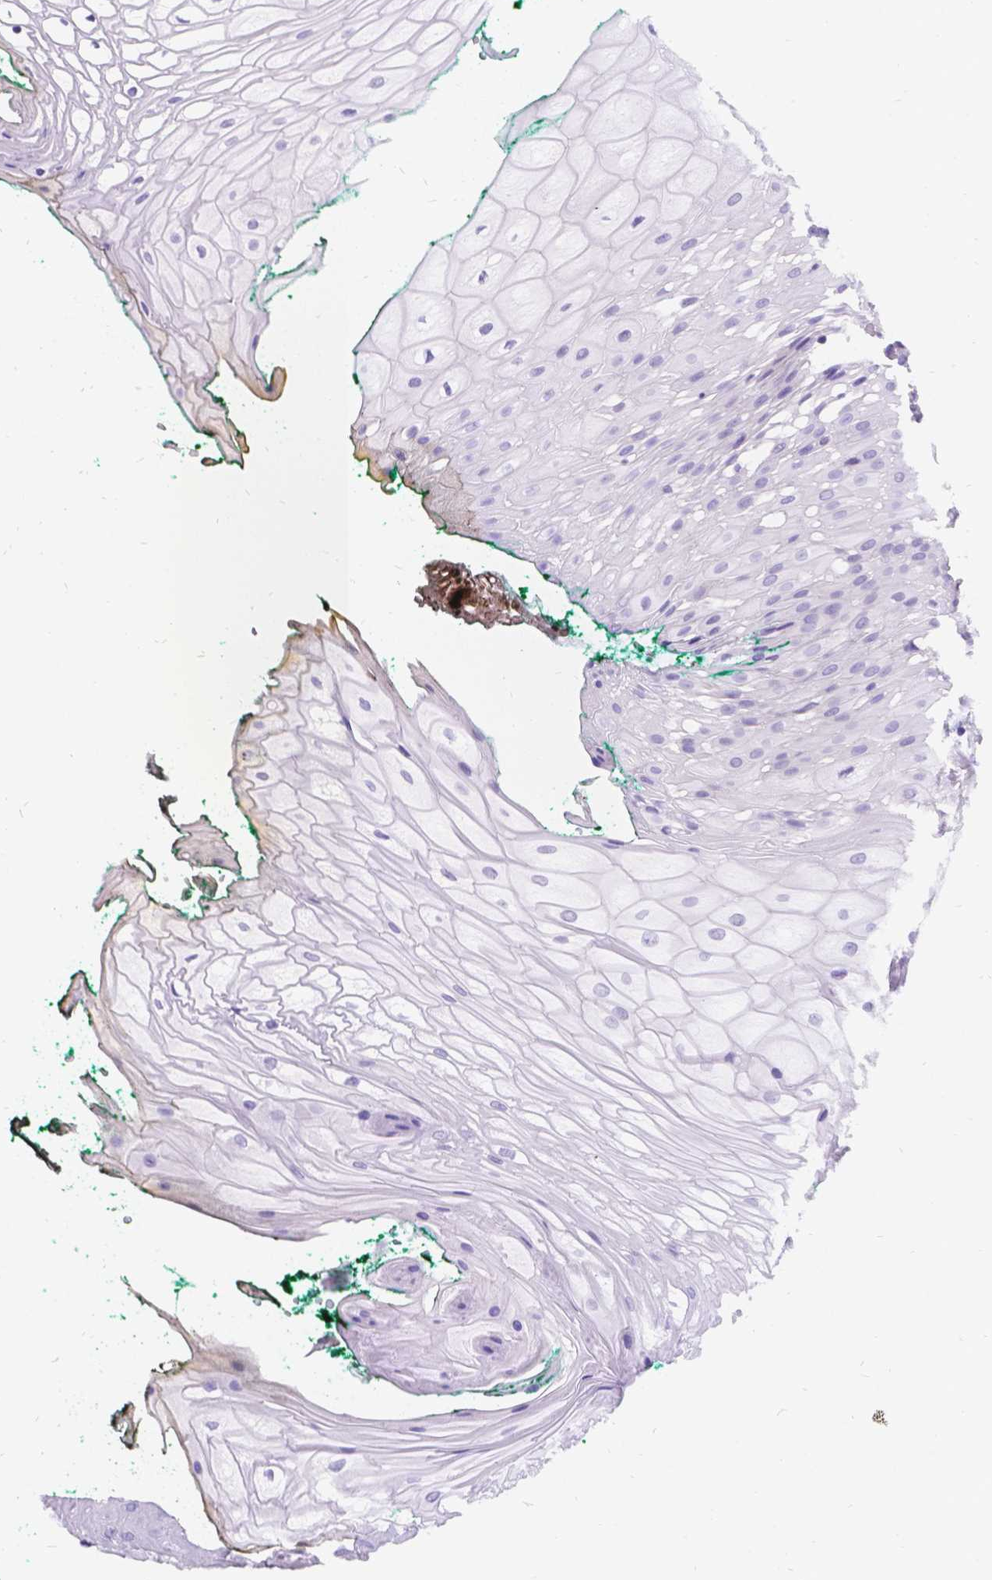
{"staining": {"intensity": "negative", "quantity": "none", "location": "none"}, "tissue": "oral mucosa", "cell_type": "Squamous epithelial cells", "image_type": "normal", "snomed": [{"axis": "morphology", "description": "Normal tissue, NOS"}, {"axis": "topography", "description": "Oral tissue"}, {"axis": "topography", "description": "Head-Neck"}], "caption": "DAB (3,3'-diaminobenzidine) immunohistochemical staining of normal human oral mucosa exhibits no significant expression in squamous epithelial cells.", "gene": "PALS1", "patient": {"sex": "female", "age": 68}}